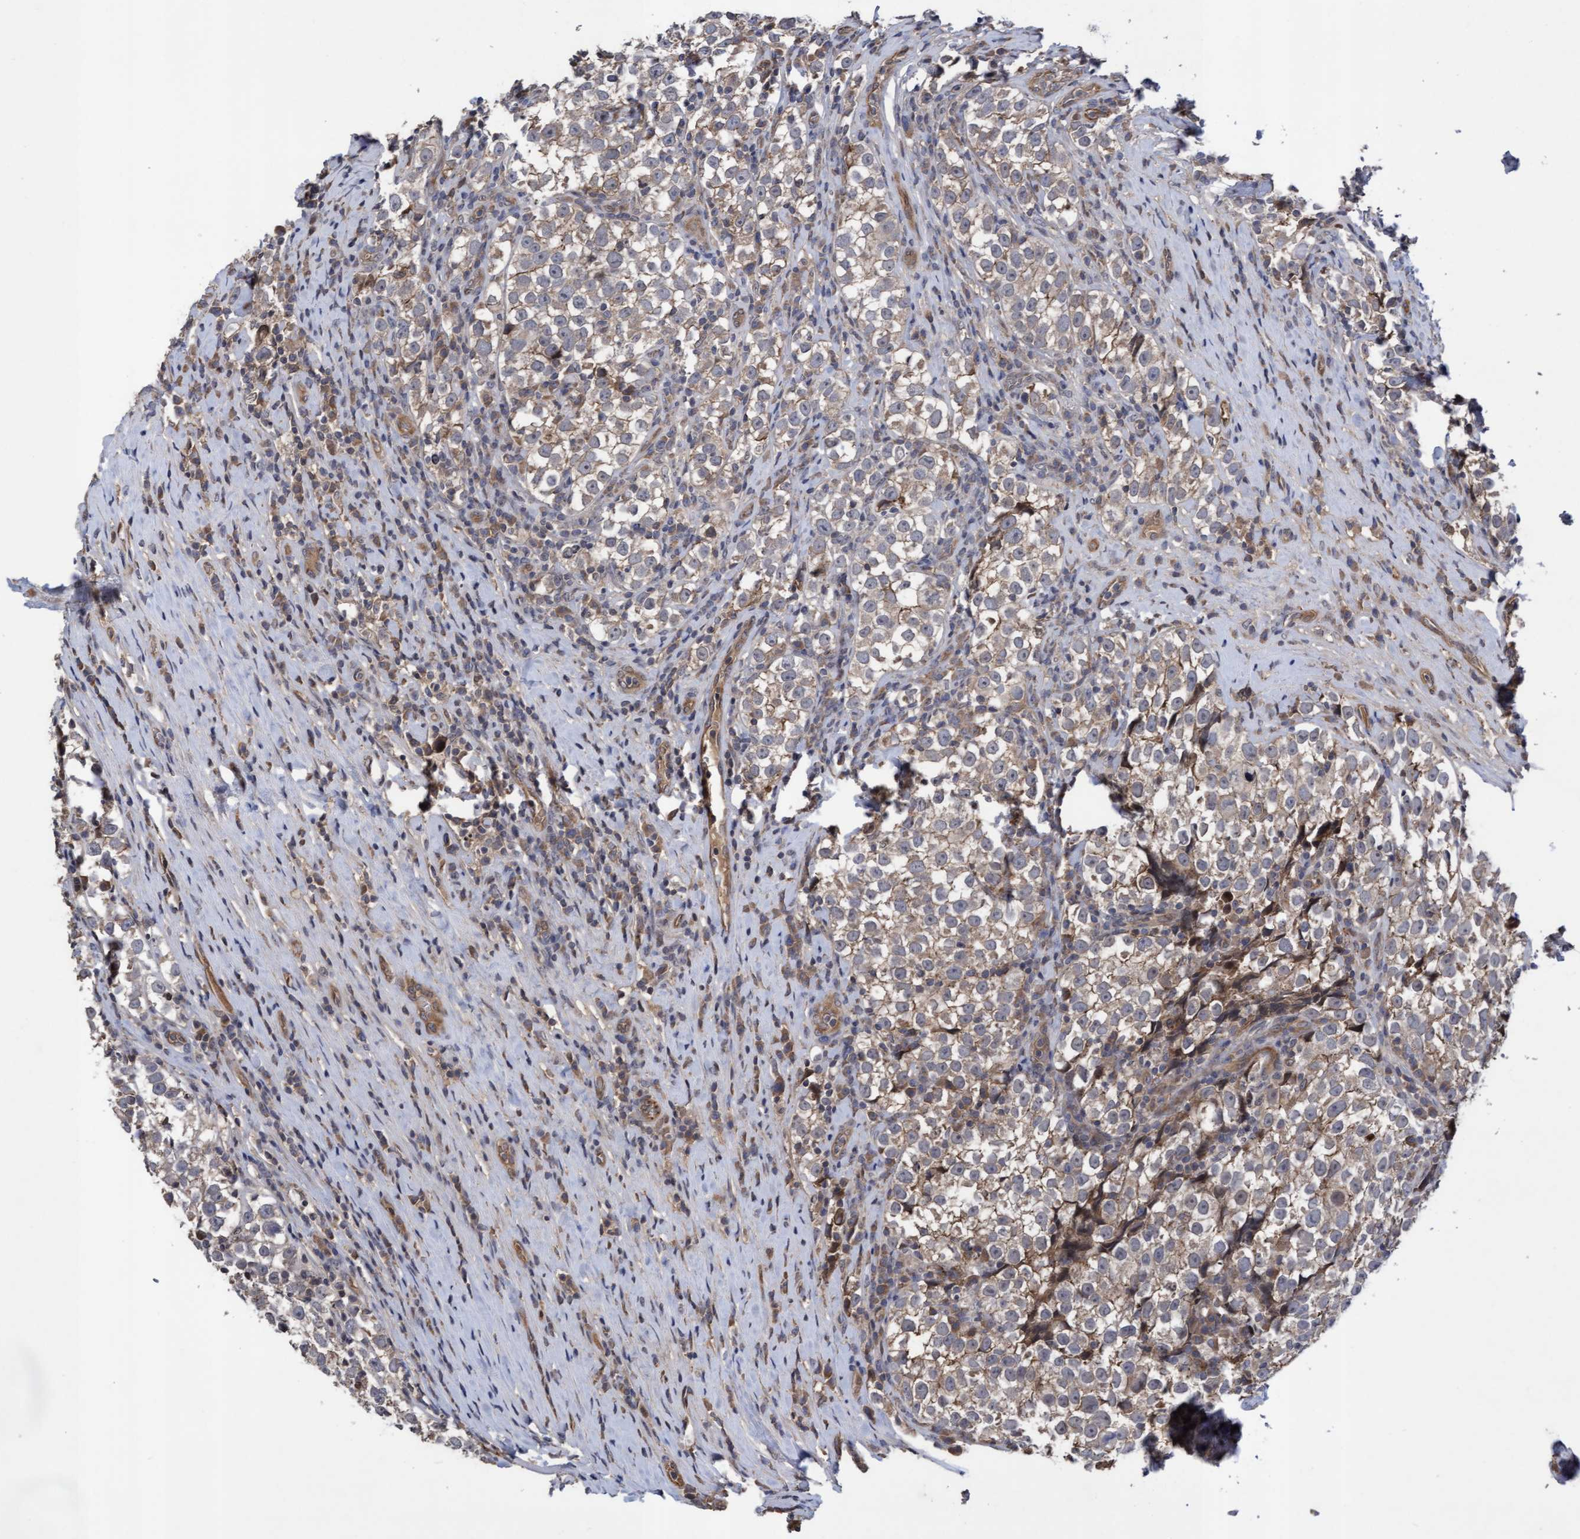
{"staining": {"intensity": "weak", "quantity": ">75%", "location": "cytoplasmic/membranous"}, "tissue": "testis cancer", "cell_type": "Tumor cells", "image_type": "cancer", "snomed": [{"axis": "morphology", "description": "Normal tissue, NOS"}, {"axis": "morphology", "description": "Seminoma, NOS"}, {"axis": "topography", "description": "Testis"}], "caption": "Weak cytoplasmic/membranous staining for a protein is identified in about >75% of tumor cells of seminoma (testis) using IHC.", "gene": "COBL", "patient": {"sex": "male", "age": 43}}